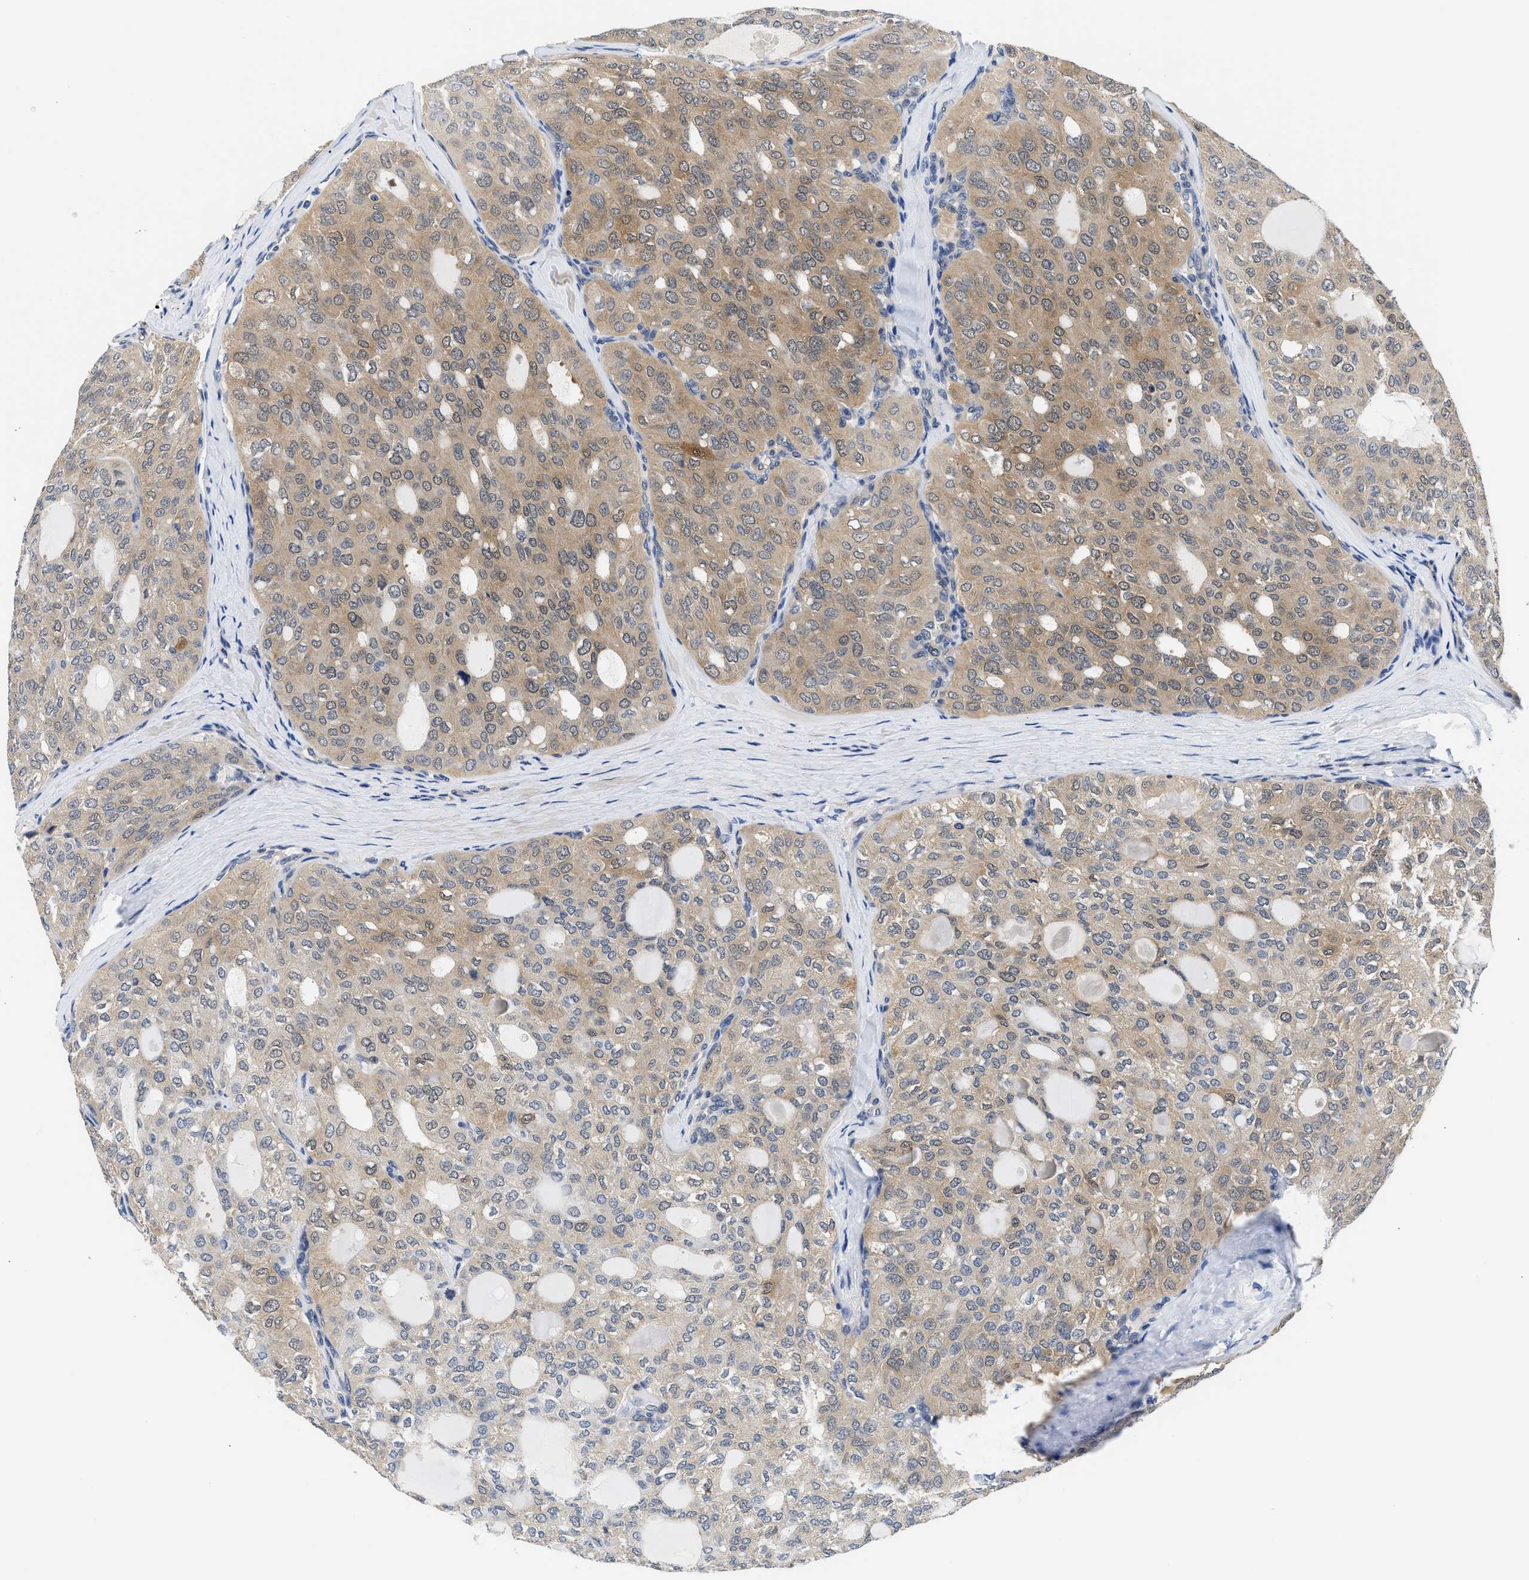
{"staining": {"intensity": "moderate", "quantity": "25%-75%", "location": "cytoplasmic/membranous"}, "tissue": "thyroid cancer", "cell_type": "Tumor cells", "image_type": "cancer", "snomed": [{"axis": "morphology", "description": "Follicular adenoma carcinoma, NOS"}, {"axis": "topography", "description": "Thyroid gland"}], "caption": "There is medium levels of moderate cytoplasmic/membranous staining in tumor cells of thyroid cancer, as demonstrated by immunohistochemical staining (brown color).", "gene": "XPO5", "patient": {"sex": "male", "age": 75}}